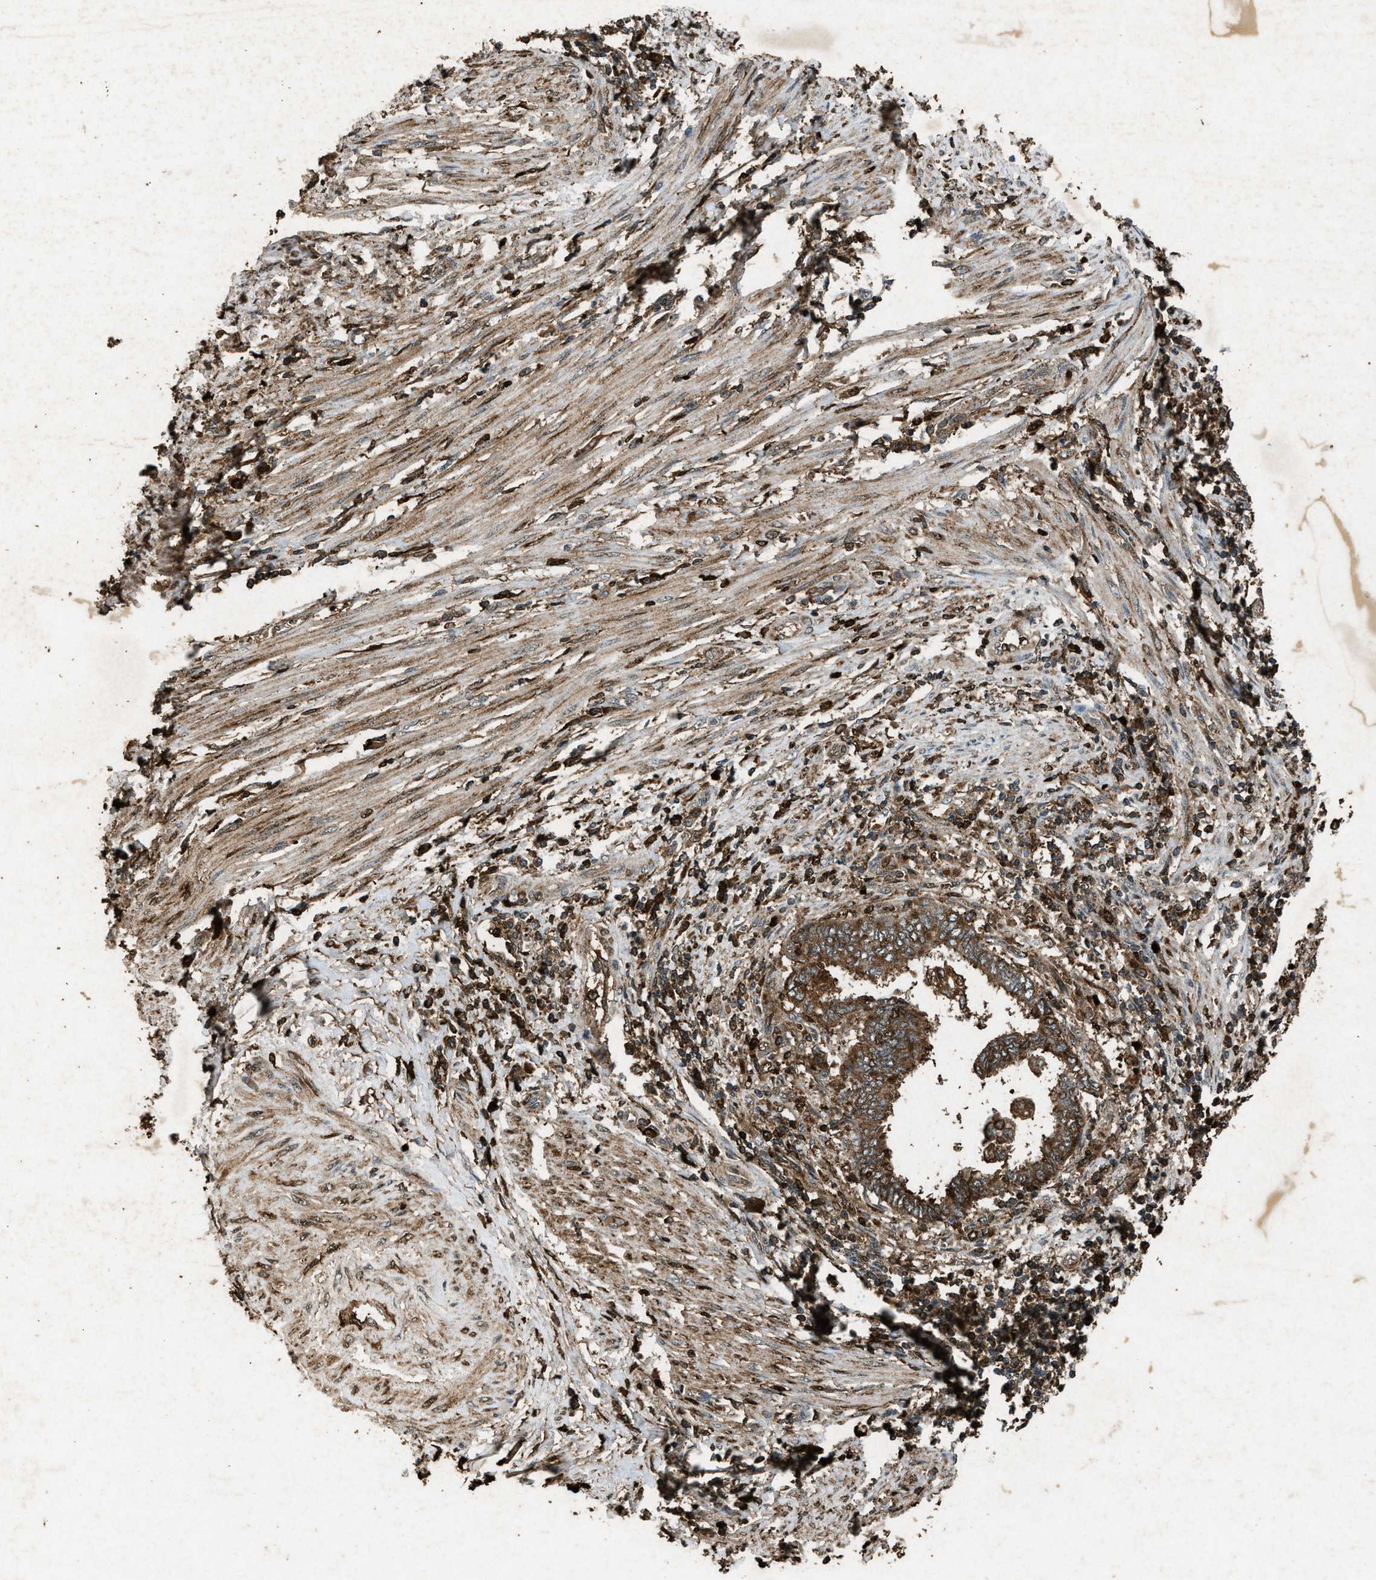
{"staining": {"intensity": "moderate", "quantity": ">75%", "location": "cytoplasmic/membranous"}, "tissue": "endometrial cancer", "cell_type": "Tumor cells", "image_type": "cancer", "snomed": [{"axis": "morphology", "description": "Adenocarcinoma, NOS"}, {"axis": "topography", "description": "Uterus"}, {"axis": "topography", "description": "Endometrium"}], "caption": "An immunohistochemistry image of neoplastic tissue is shown. Protein staining in brown shows moderate cytoplasmic/membranous positivity in endometrial cancer within tumor cells. (DAB (3,3'-diaminobenzidine) IHC, brown staining for protein, blue staining for nuclei).", "gene": "PSMD1", "patient": {"sex": "female", "age": 70}}